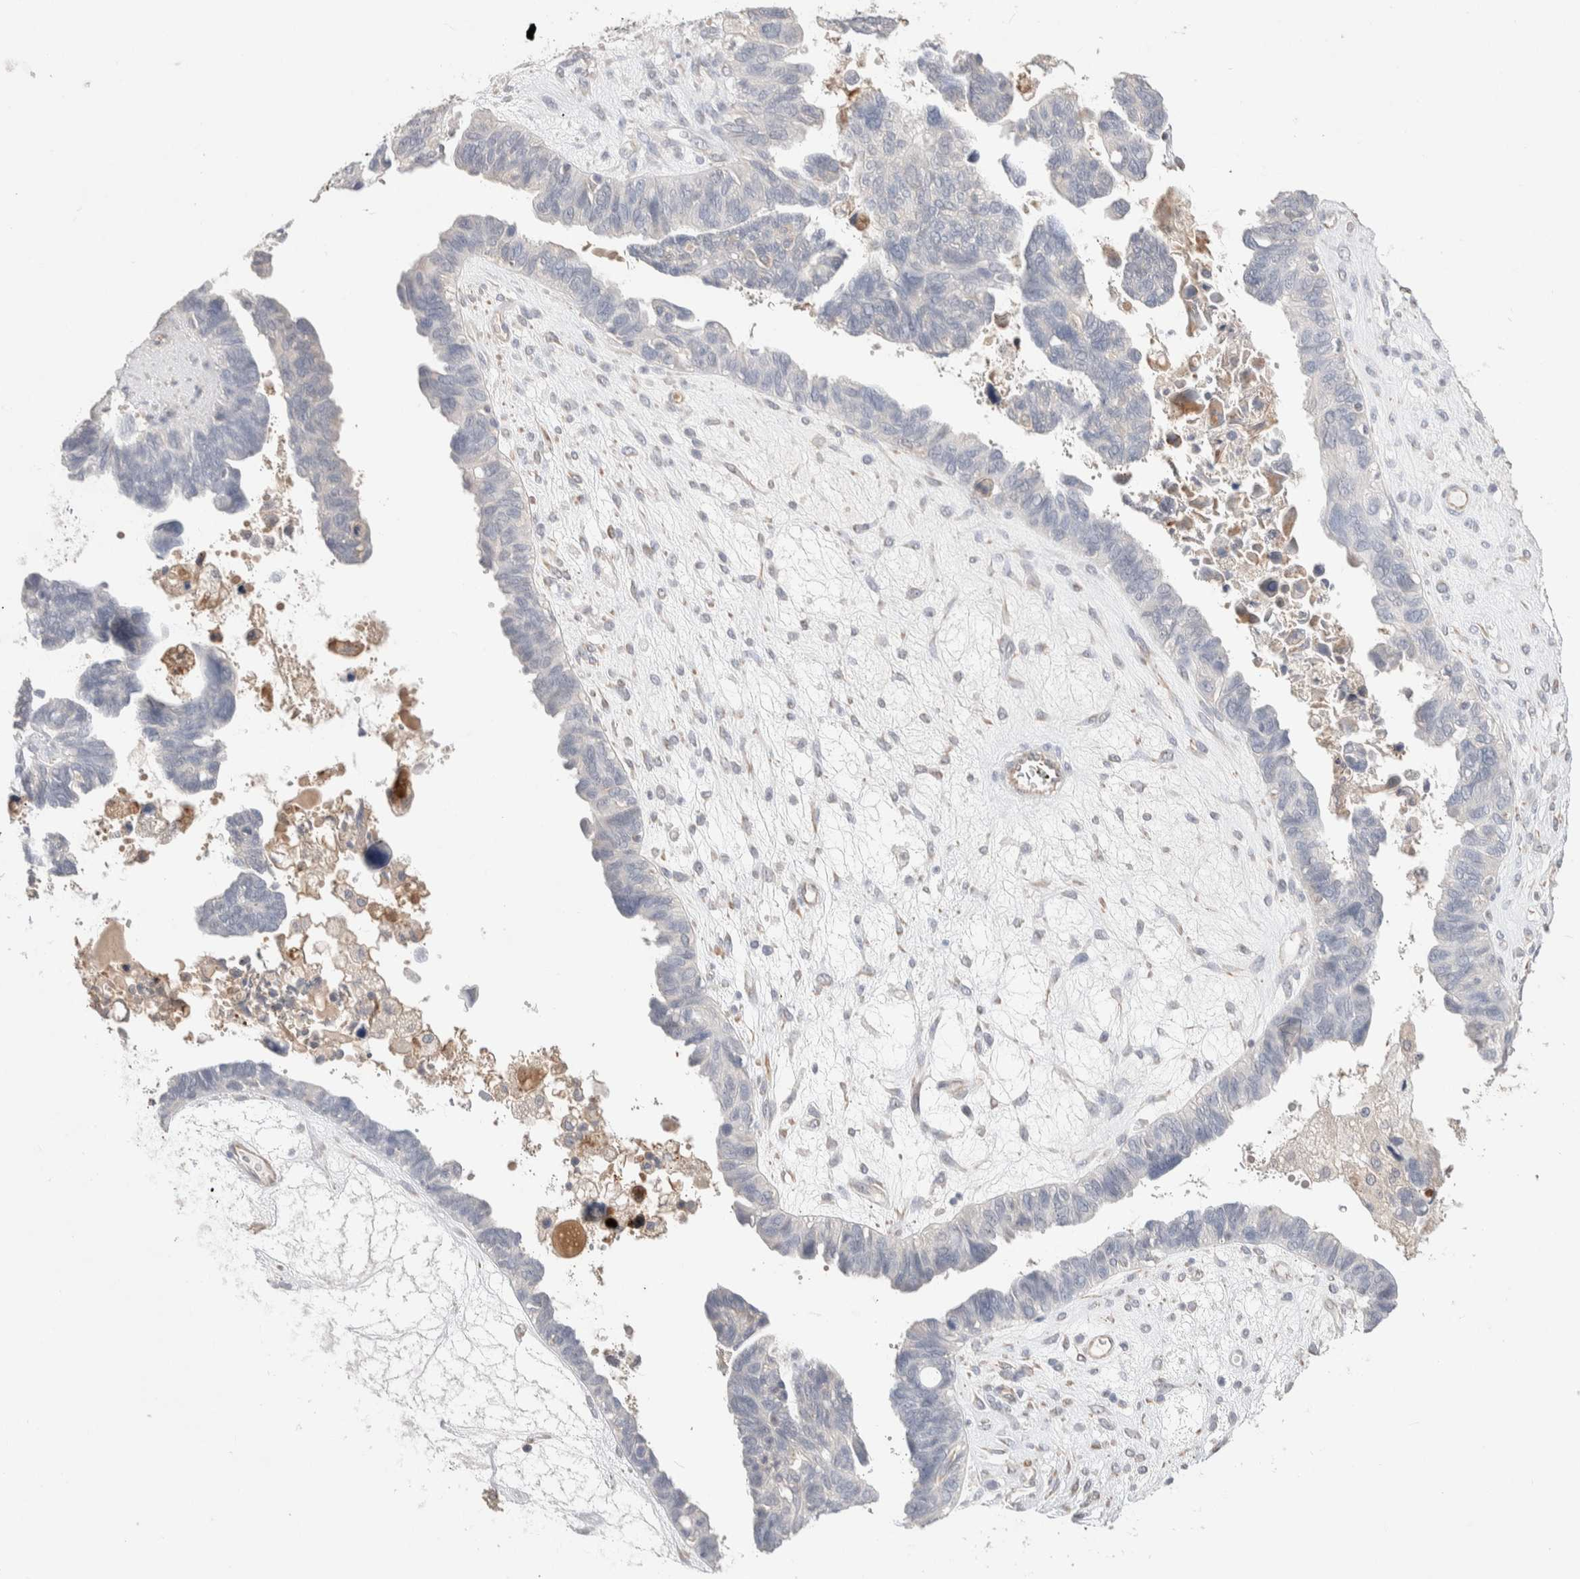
{"staining": {"intensity": "negative", "quantity": "none", "location": "none"}, "tissue": "ovarian cancer", "cell_type": "Tumor cells", "image_type": "cancer", "snomed": [{"axis": "morphology", "description": "Cystadenocarcinoma, serous, NOS"}, {"axis": "topography", "description": "Ovary"}], "caption": "Tumor cells show no significant protein positivity in ovarian cancer (serous cystadenocarcinoma). (DAB immunohistochemistry (IHC) with hematoxylin counter stain).", "gene": "FFAR2", "patient": {"sex": "female", "age": 79}}